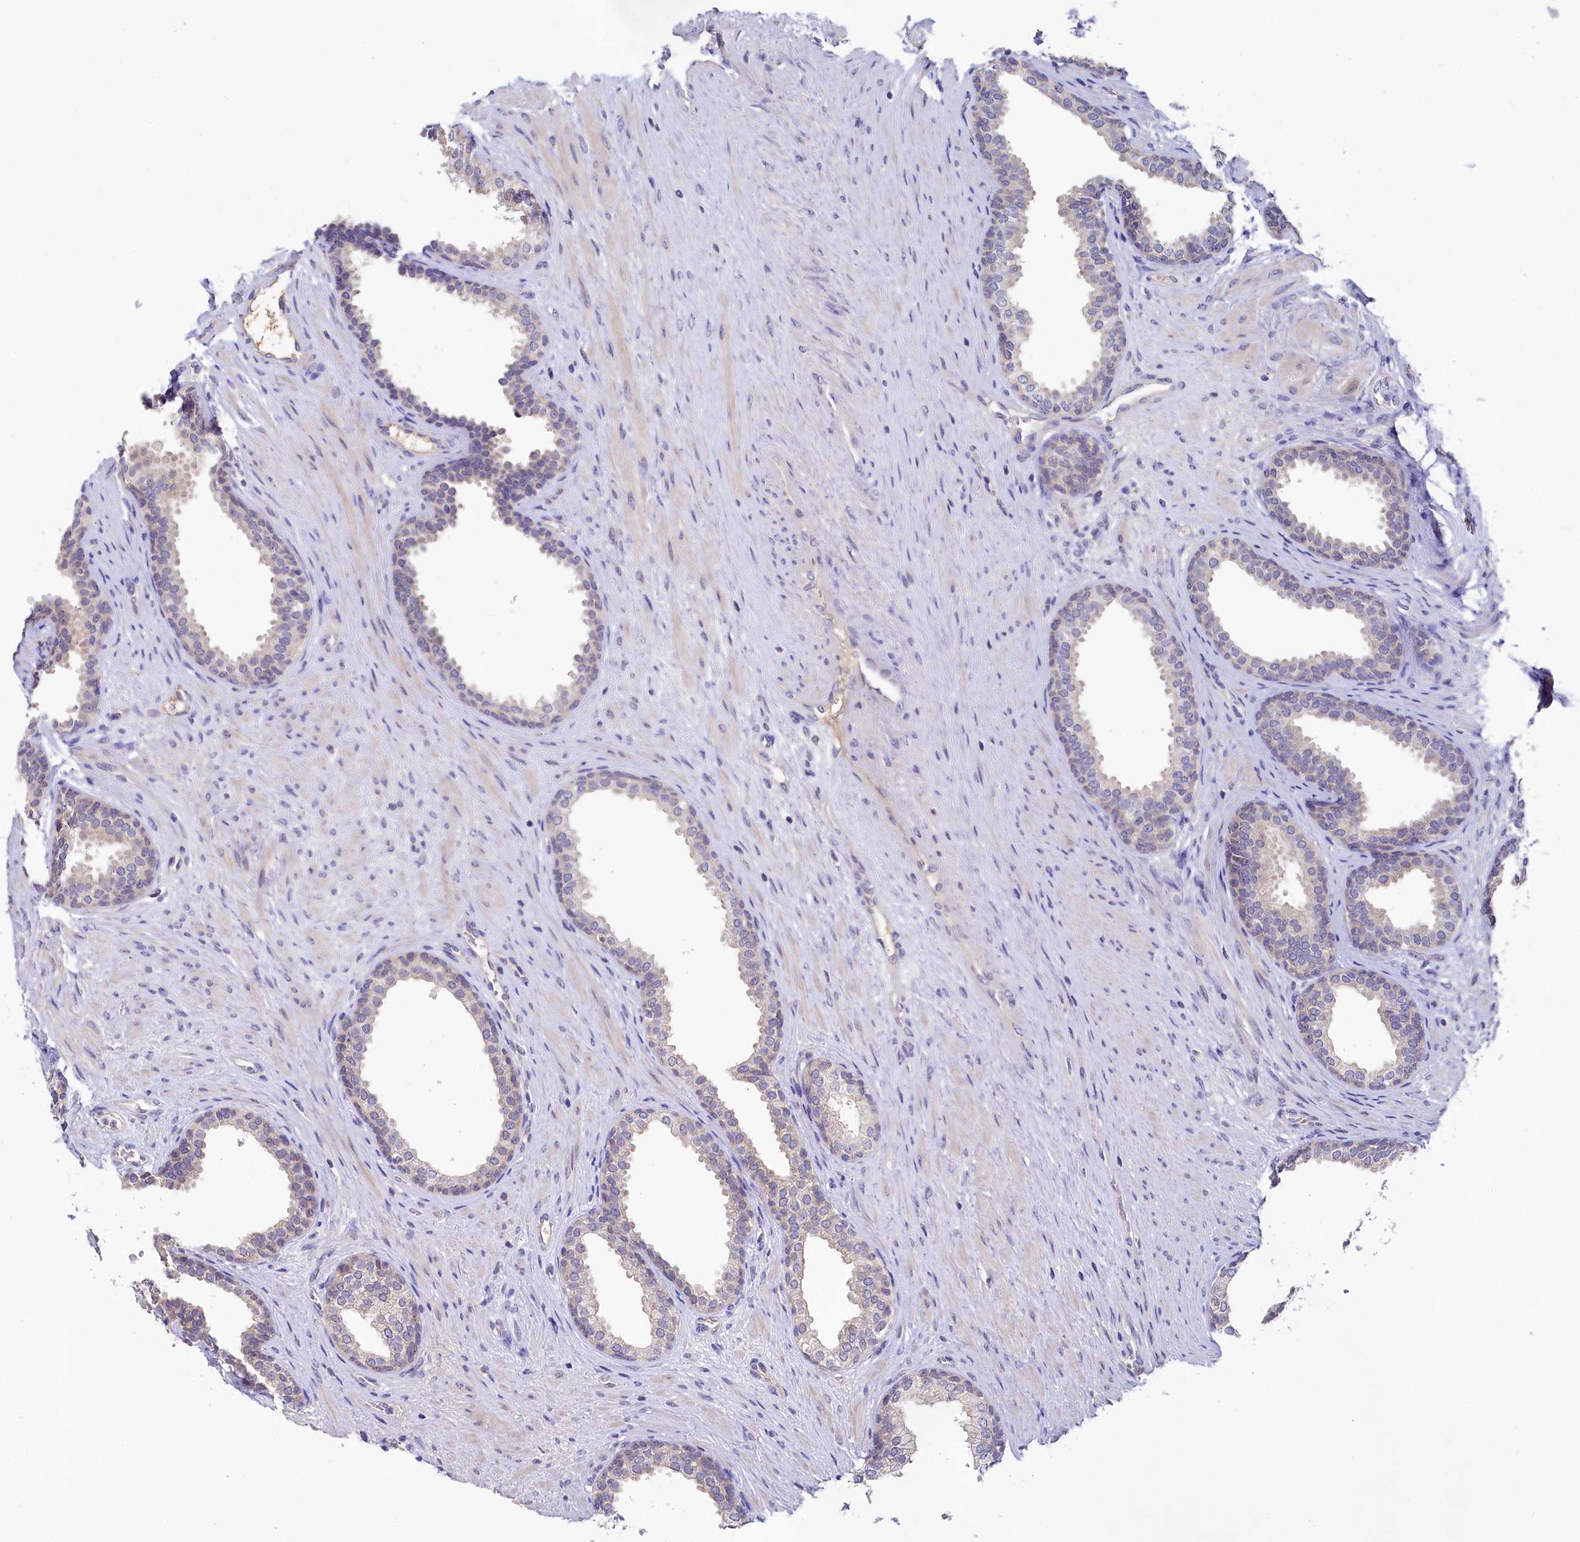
{"staining": {"intensity": "negative", "quantity": "none", "location": "none"}, "tissue": "prostate", "cell_type": "Glandular cells", "image_type": "normal", "snomed": [{"axis": "morphology", "description": "Normal tissue, NOS"}, {"axis": "topography", "description": "Prostate"}], "caption": "Glandular cells show no significant protein expression in unremarkable prostate. (DAB immunohistochemistry (IHC) with hematoxylin counter stain).", "gene": "SPINK9", "patient": {"sex": "male", "age": 76}}